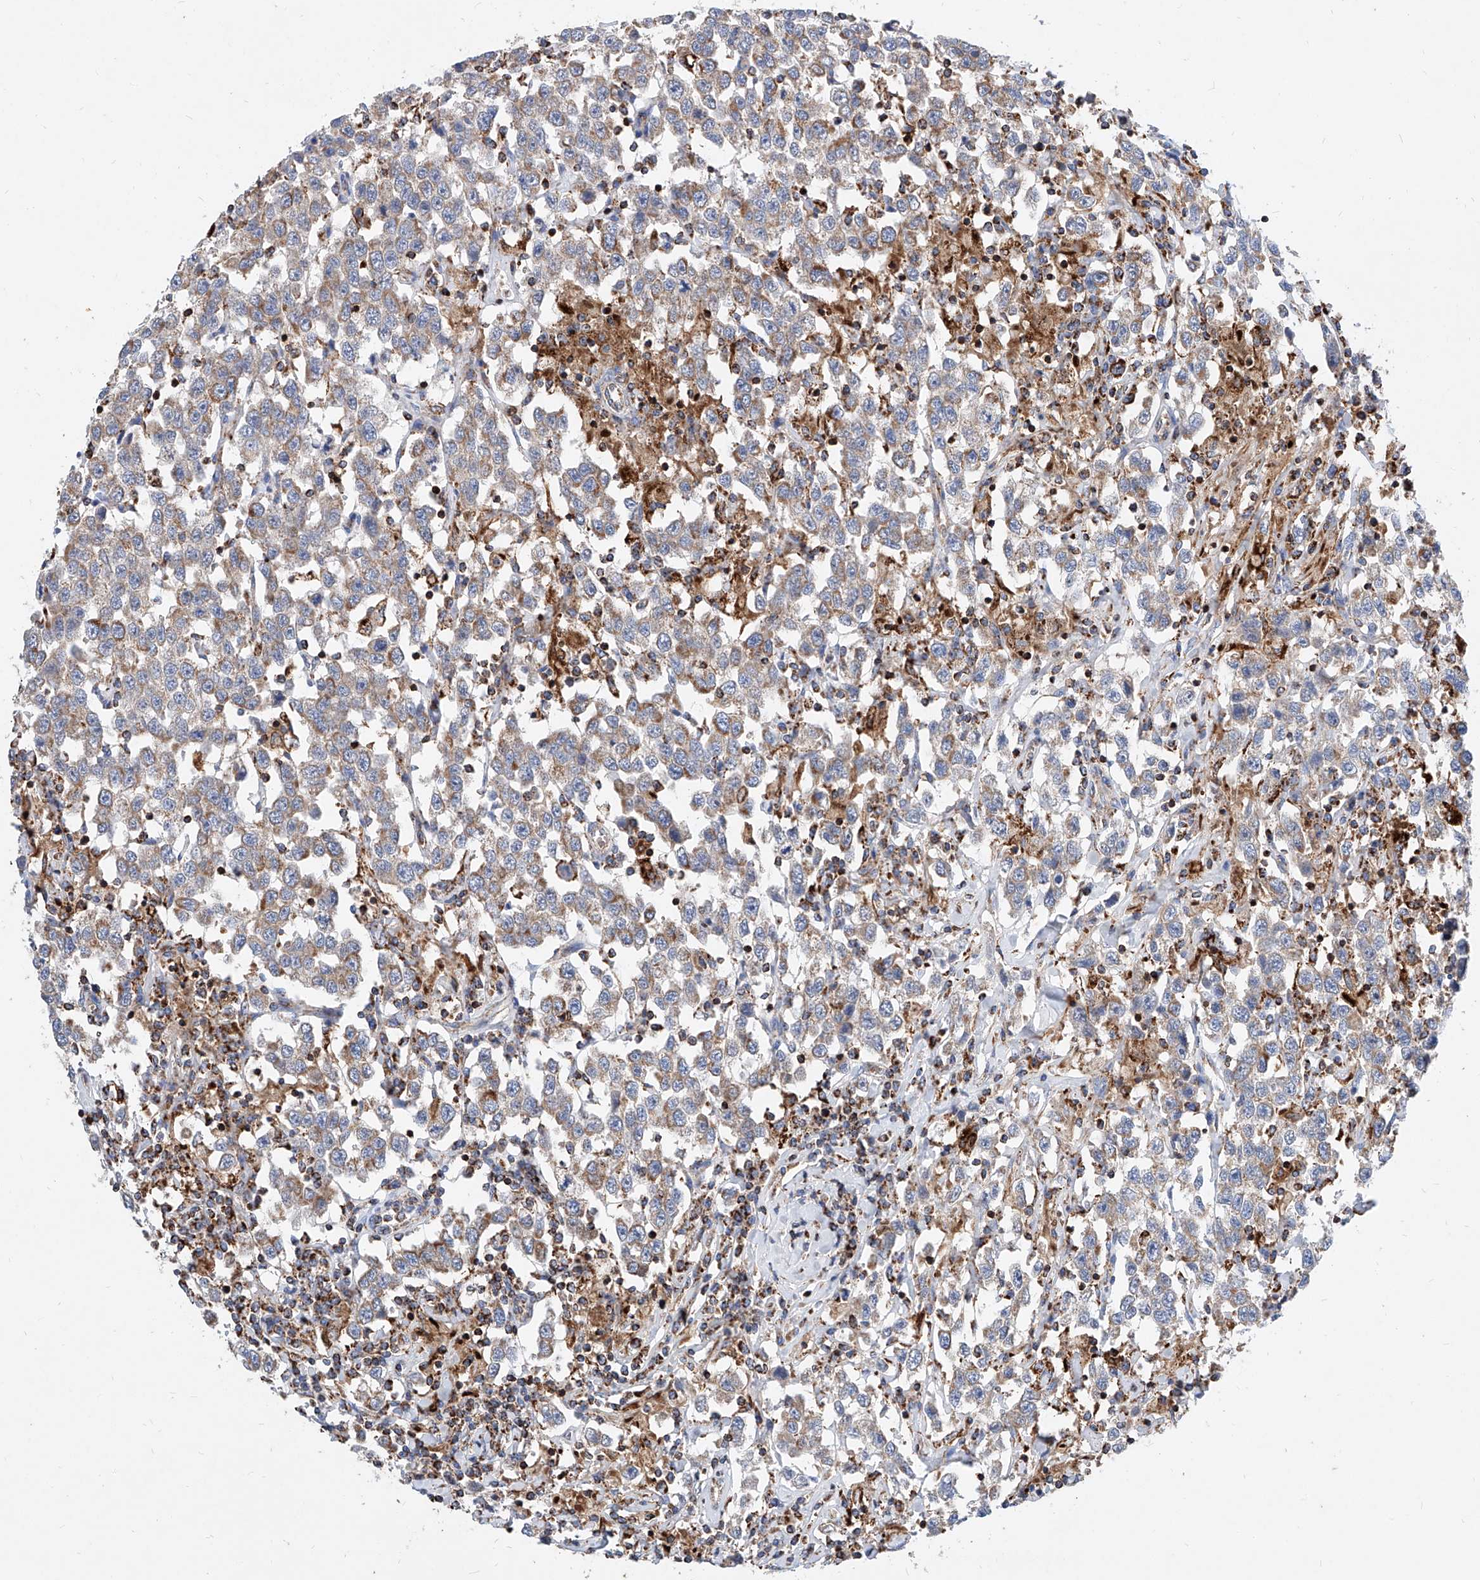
{"staining": {"intensity": "weak", "quantity": ">75%", "location": "cytoplasmic/membranous"}, "tissue": "testis cancer", "cell_type": "Tumor cells", "image_type": "cancer", "snomed": [{"axis": "morphology", "description": "Seminoma, NOS"}, {"axis": "topography", "description": "Testis"}], "caption": "Weak cytoplasmic/membranous expression is appreciated in approximately >75% of tumor cells in testis seminoma.", "gene": "CPNE5", "patient": {"sex": "male", "age": 41}}